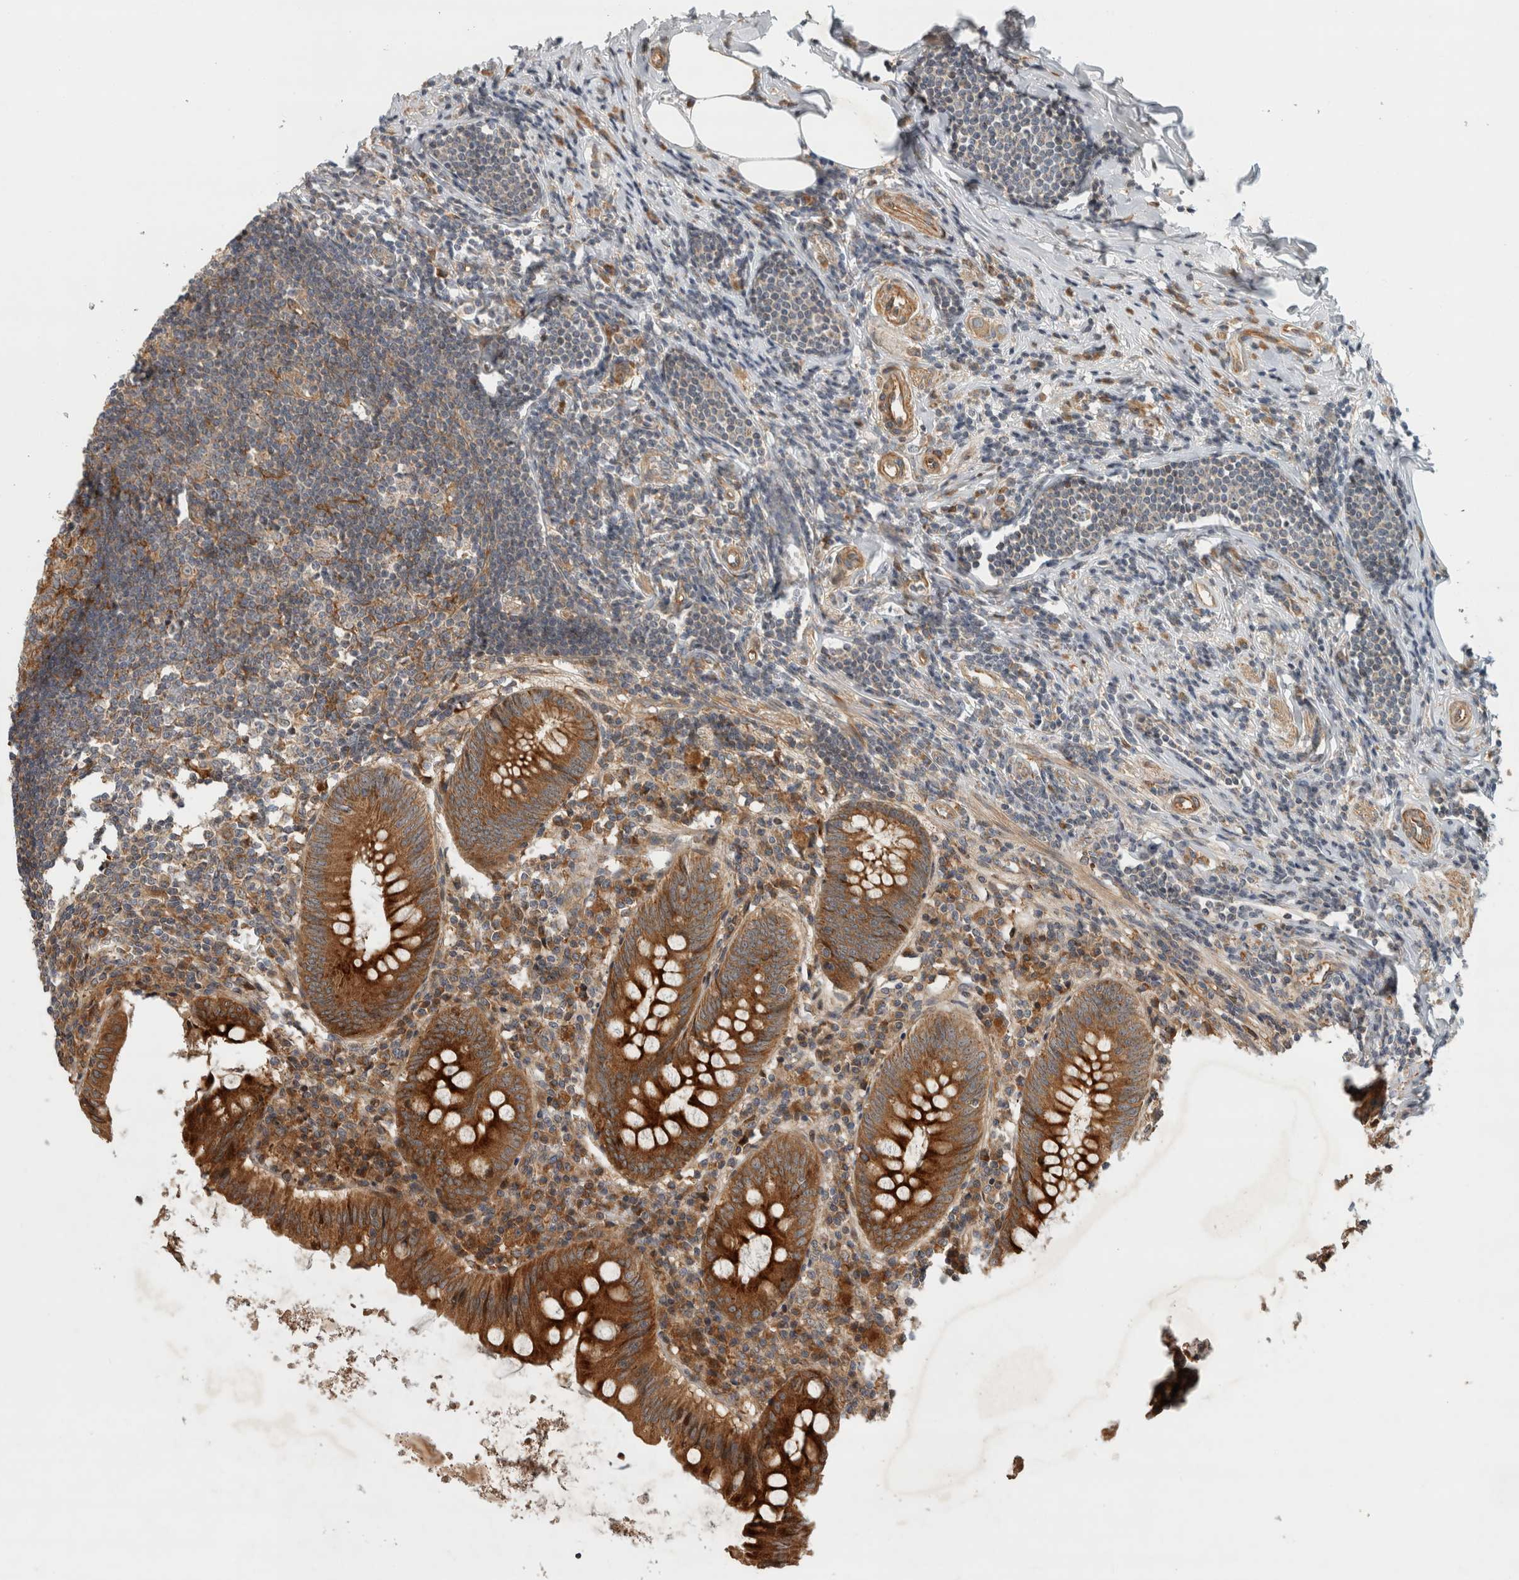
{"staining": {"intensity": "strong", "quantity": ">75%", "location": "cytoplasmic/membranous"}, "tissue": "appendix", "cell_type": "Glandular cells", "image_type": "normal", "snomed": [{"axis": "morphology", "description": "Normal tissue, NOS"}, {"axis": "topography", "description": "Appendix"}], "caption": "A high amount of strong cytoplasmic/membranous expression is present in about >75% of glandular cells in benign appendix.", "gene": "TUBD1", "patient": {"sex": "female", "age": 54}}